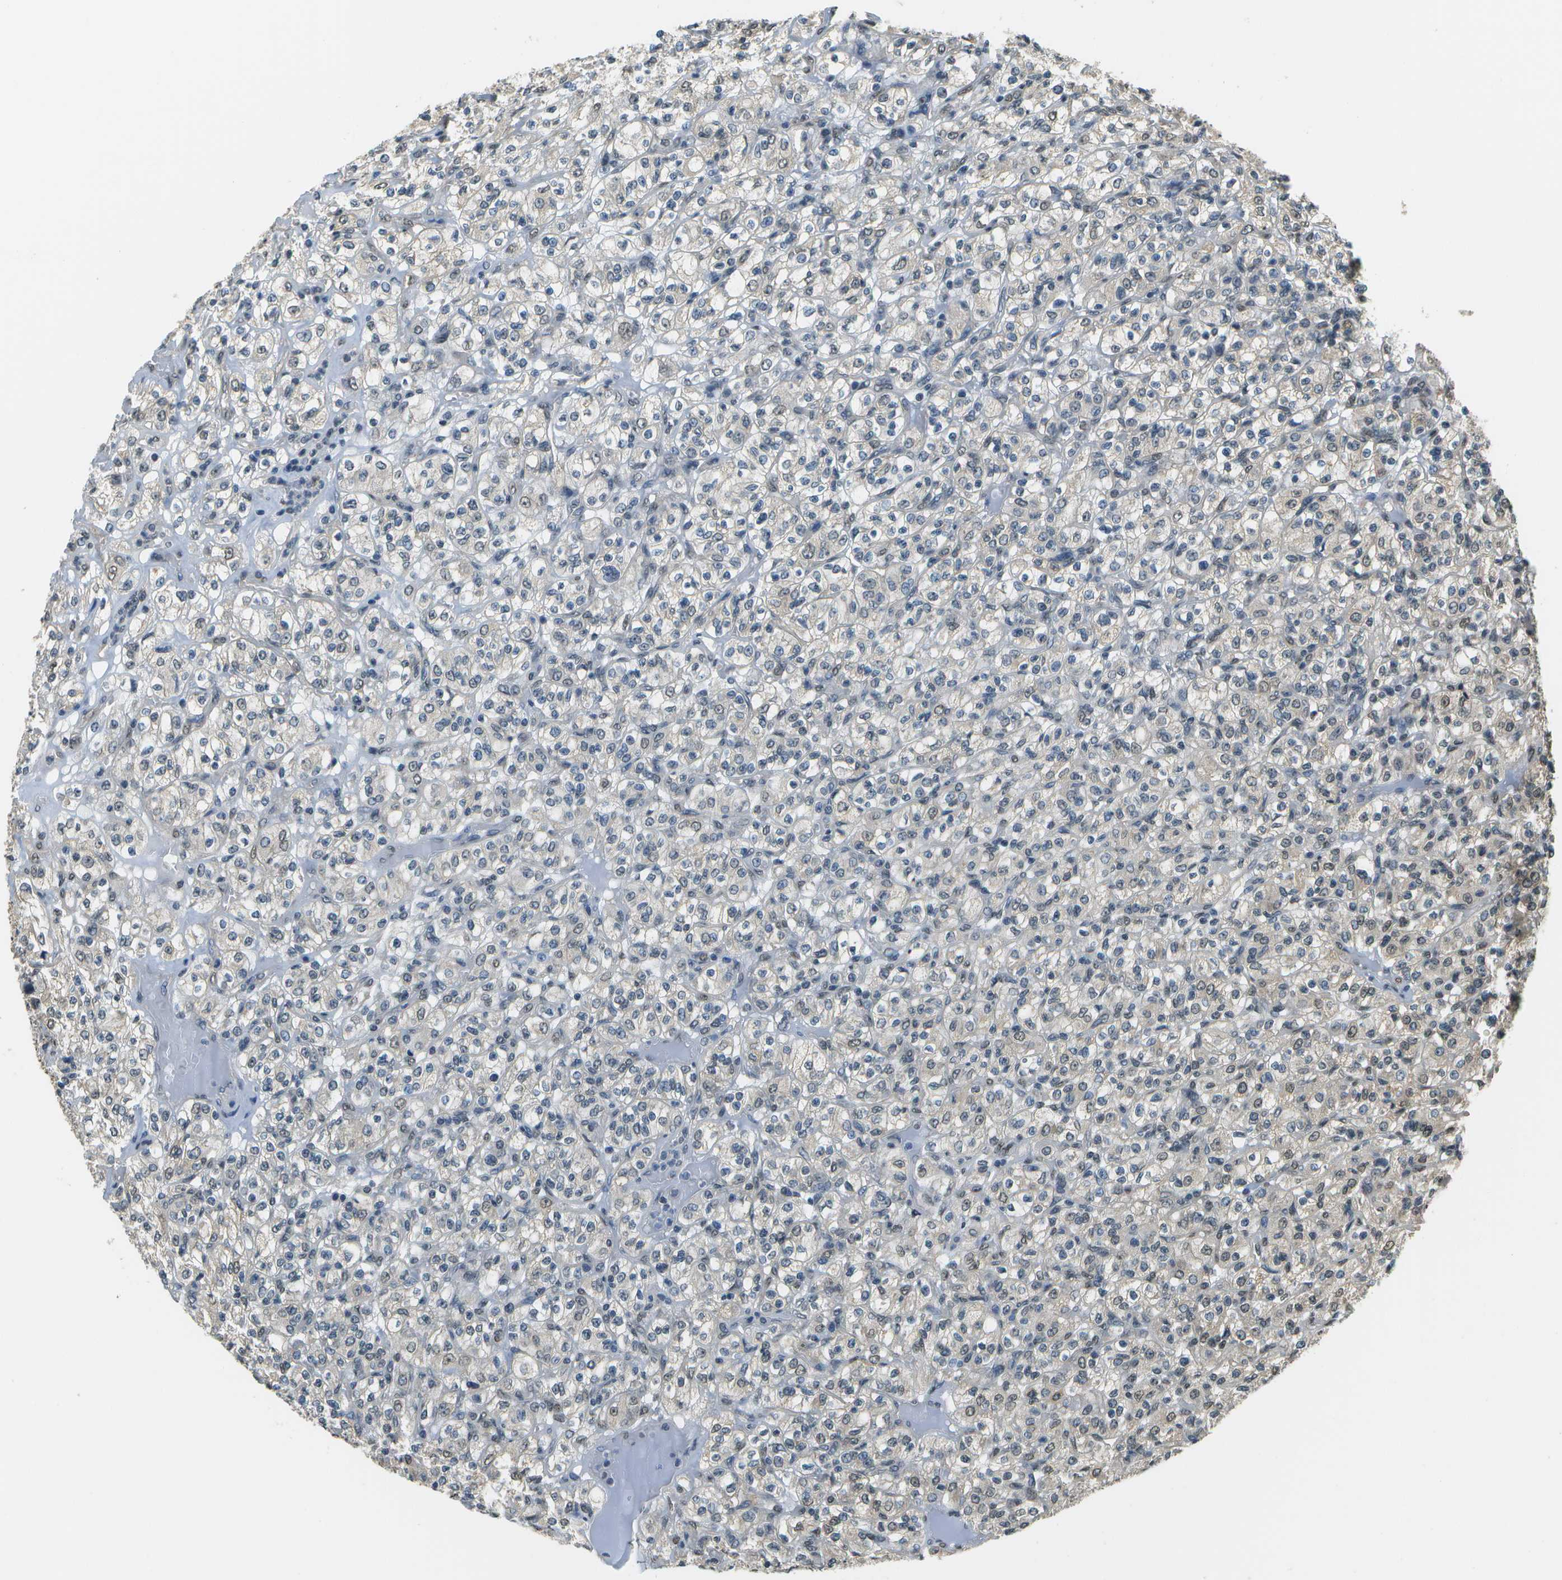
{"staining": {"intensity": "weak", "quantity": "<25%", "location": "nuclear"}, "tissue": "renal cancer", "cell_type": "Tumor cells", "image_type": "cancer", "snomed": [{"axis": "morphology", "description": "Normal tissue, NOS"}, {"axis": "morphology", "description": "Adenocarcinoma, NOS"}, {"axis": "topography", "description": "Kidney"}], "caption": "IHC histopathology image of neoplastic tissue: human renal cancer (adenocarcinoma) stained with DAB (3,3'-diaminobenzidine) exhibits no significant protein expression in tumor cells.", "gene": "ABL2", "patient": {"sex": "female", "age": 72}}